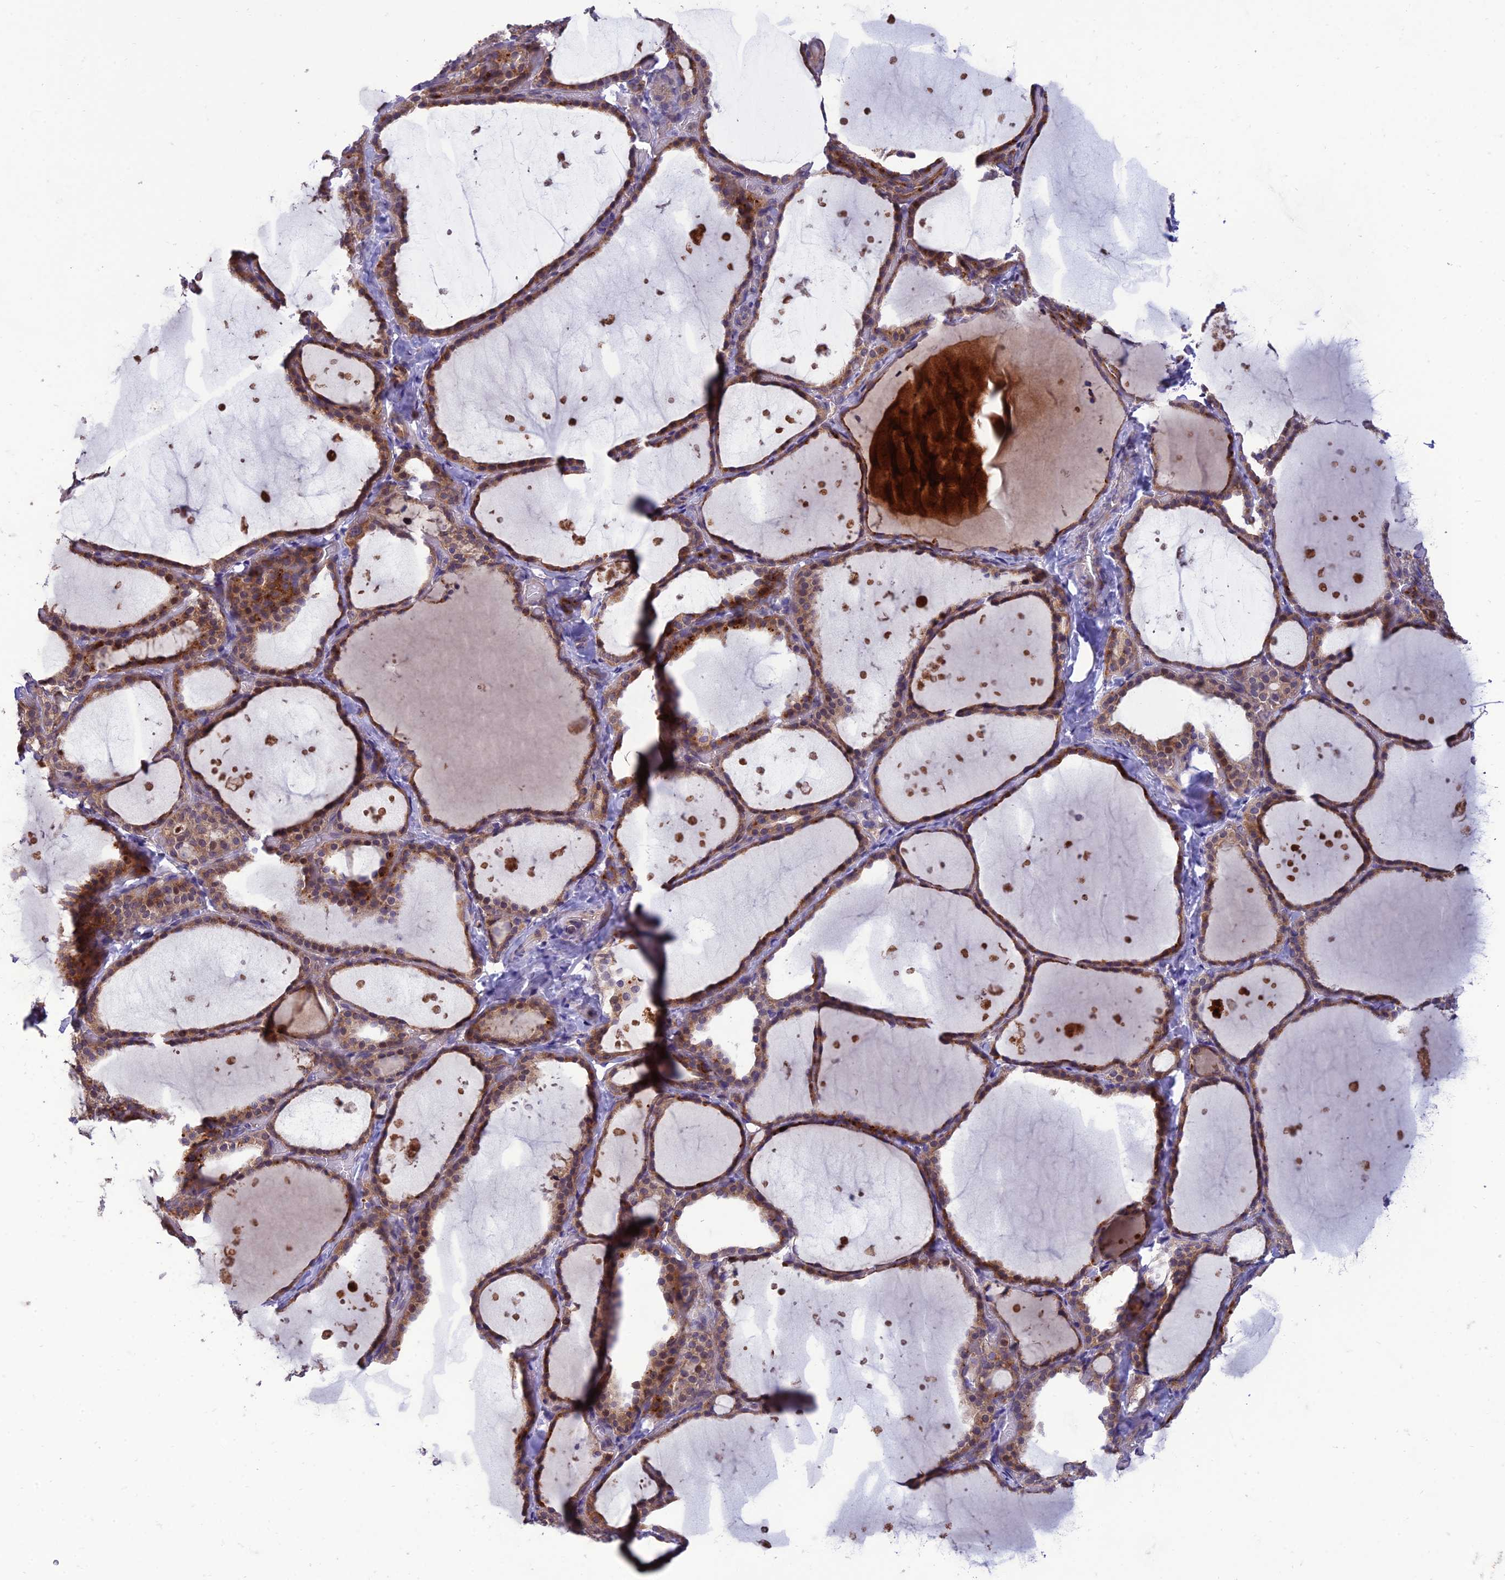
{"staining": {"intensity": "strong", "quantity": ">75%", "location": "cytoplasmic/membranous"}, "tissue": "thyroid gland", "cell_type": "Glandular cells", "image_type": "normal", "snomed": [{"axis": "morphology", "description": "Normal tissue, NOS"}, {"axis": "topography", "description": "Thyroid gland"}], "caption": "Immunohistochemistry image of unremarkable human thyroid gland stained for a protein (brown), which demonstrates high levels of strong cytoplasmic/membranous staining in approximately >75% of glandular cells.", "gene": "IRAK3", "patient": {"sex": "female", "age": 44}}